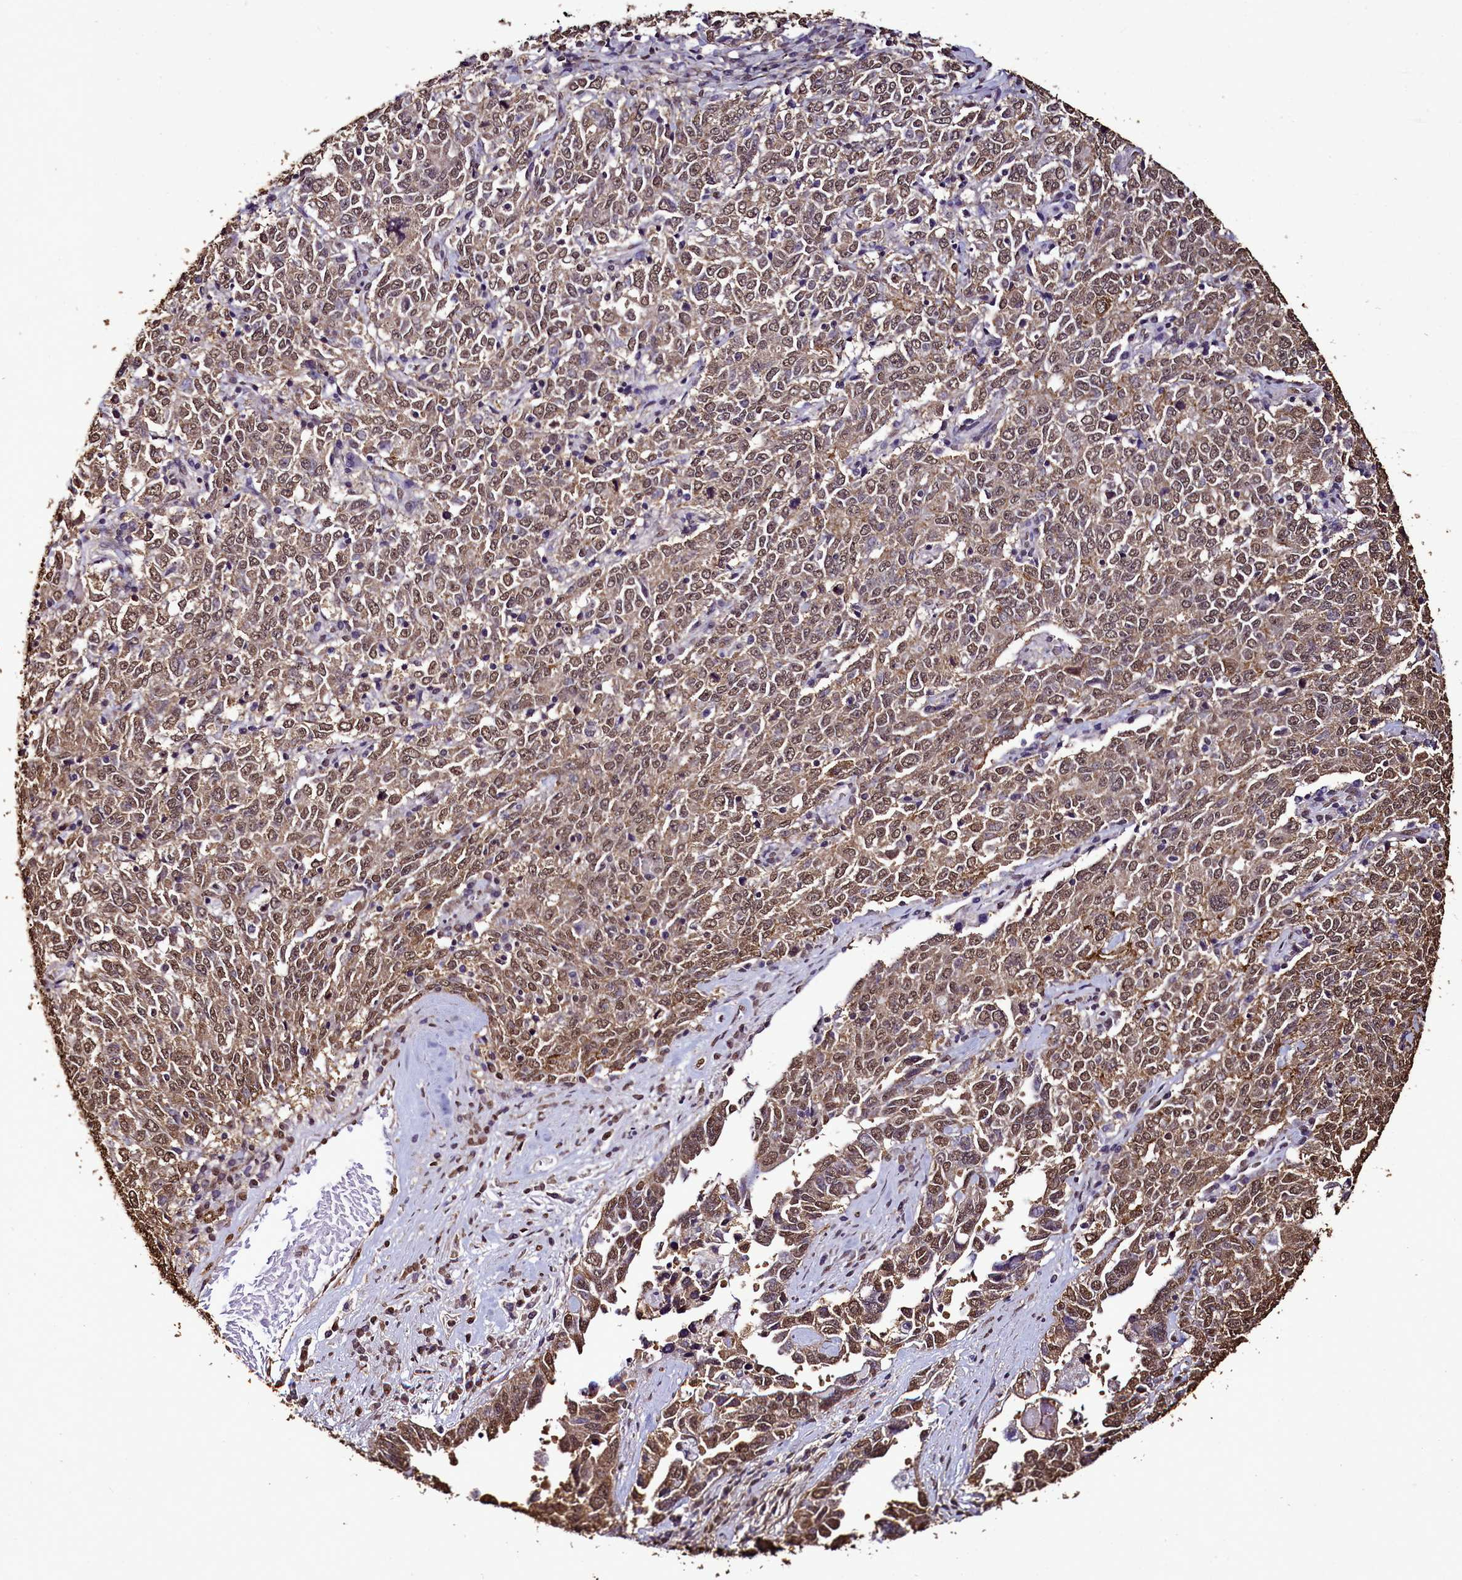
{"staining": {"intensity": "moderate", "quantity": ">75%", "location": "cytoplasmic/membranous,nuclear"}, "tissue": "ovarian cancer", "cell_type": "Tumor cells", "image_type": "cancer", "snomed": [{"axis": "morphology", "description": "Carcinoma, endometroid"}, {"axis": "topography", "description": "Ovary"}], "caption": "IHC (DAB) staining of ovarian cancer (endometroid carcinoma) demonstrates moderate cytoplasmic/membranous and nuclear protein expression in about >75% of tumor cells.", "gene": "TRIP6", "patient": {"sex": "female", "age": 62}}